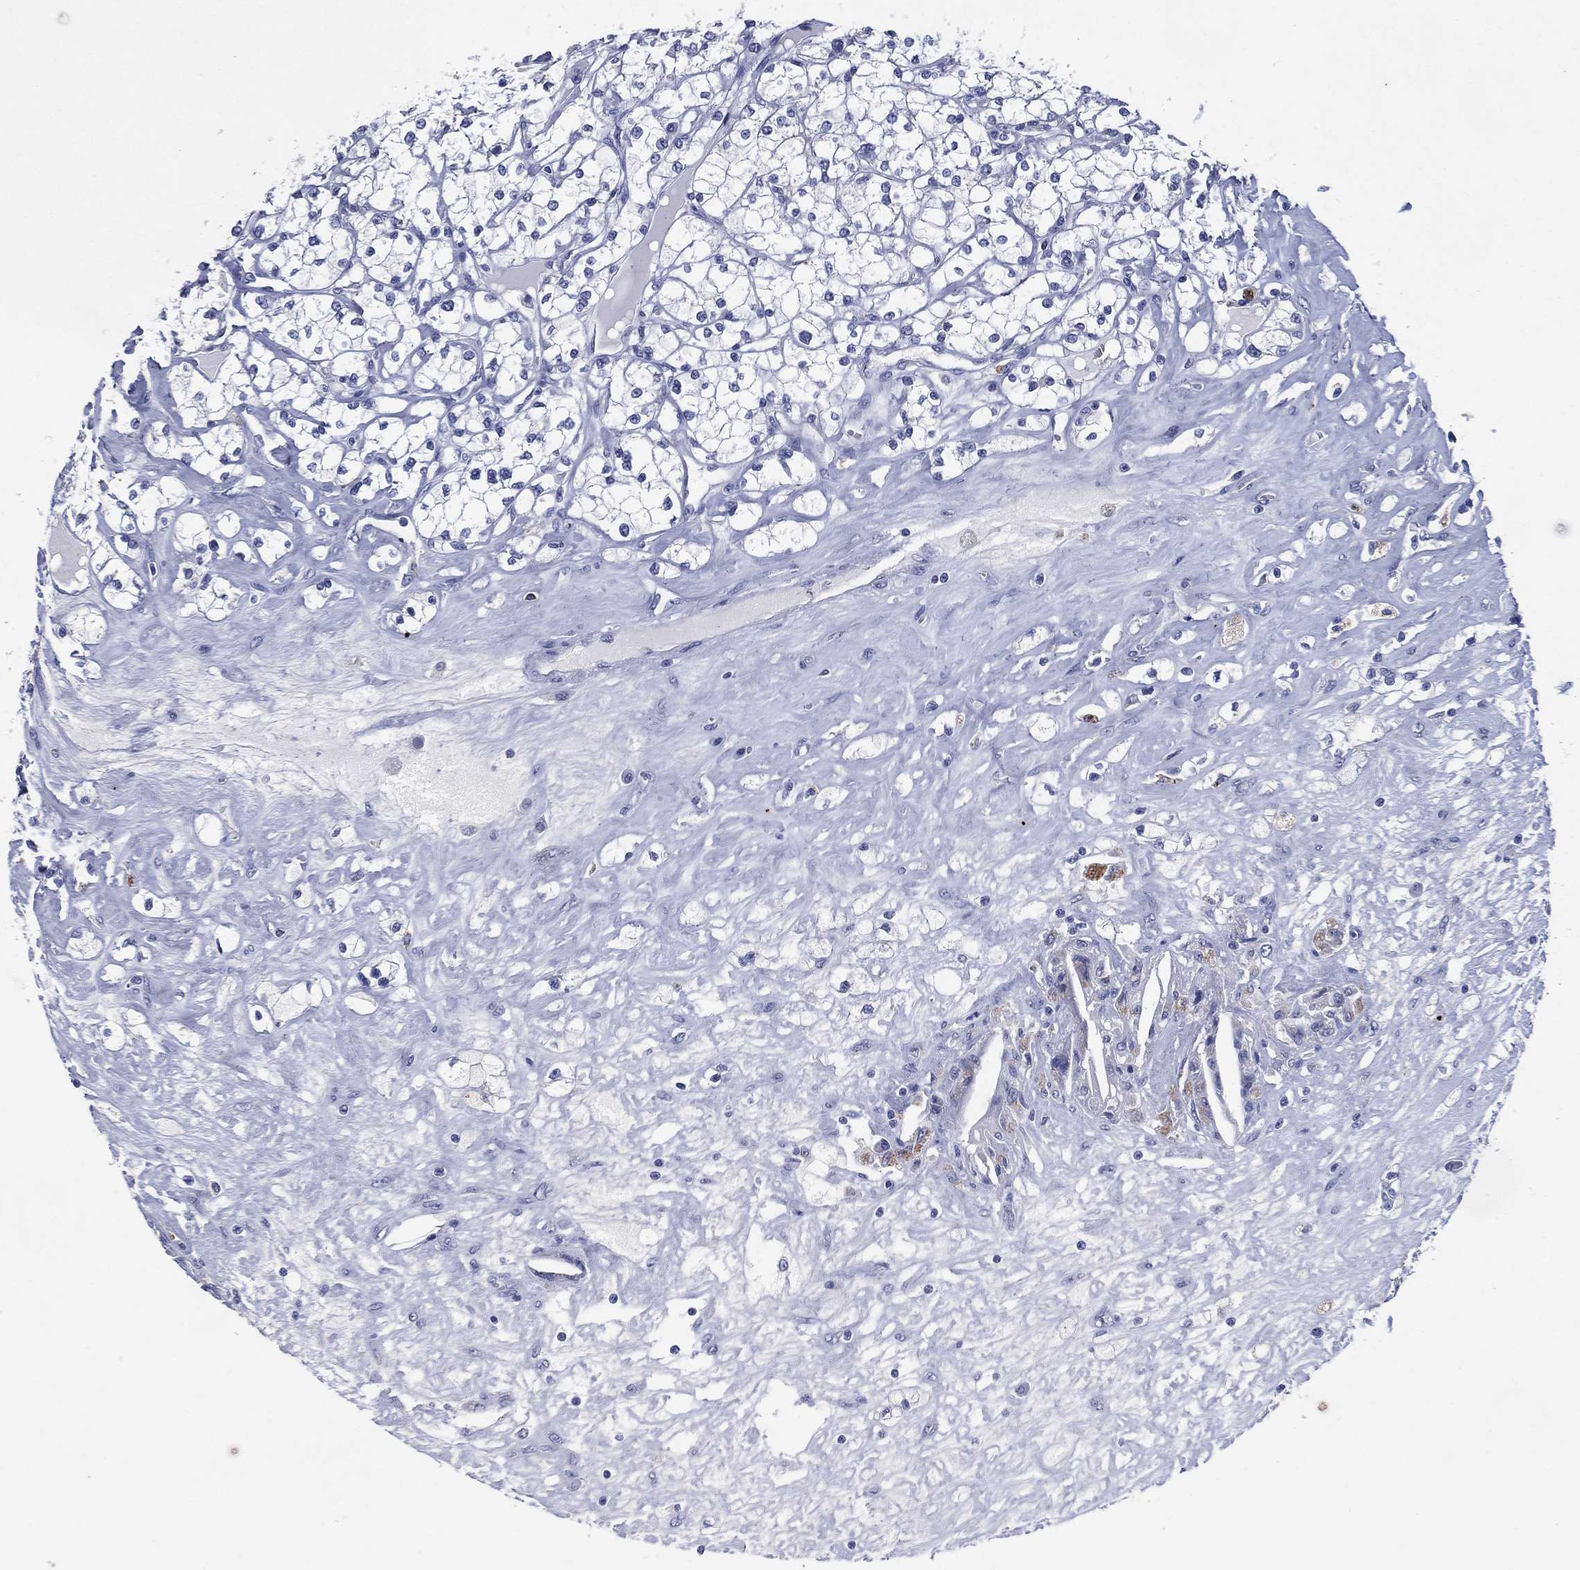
{"staining": {"intensity": "negative", "quantity": "none", "location": "none"}, "tissue": "renal cancer", "cell_type": "Tumor cells", "image_type": "cancer", "snomed": [{"axis": "morphology", "description": "Adenocarcinoma, NOS"}, {"axis": "topography", "description": "Kidney"}], "caption": "The histopathology image demonstrates no significant staining in tumor cells of adenocarcinoma (renal). (DAB IHC with hematoxylin counter stain).", "gene": "FSCN2", "patient": {"sex": "male", "age": 67}}